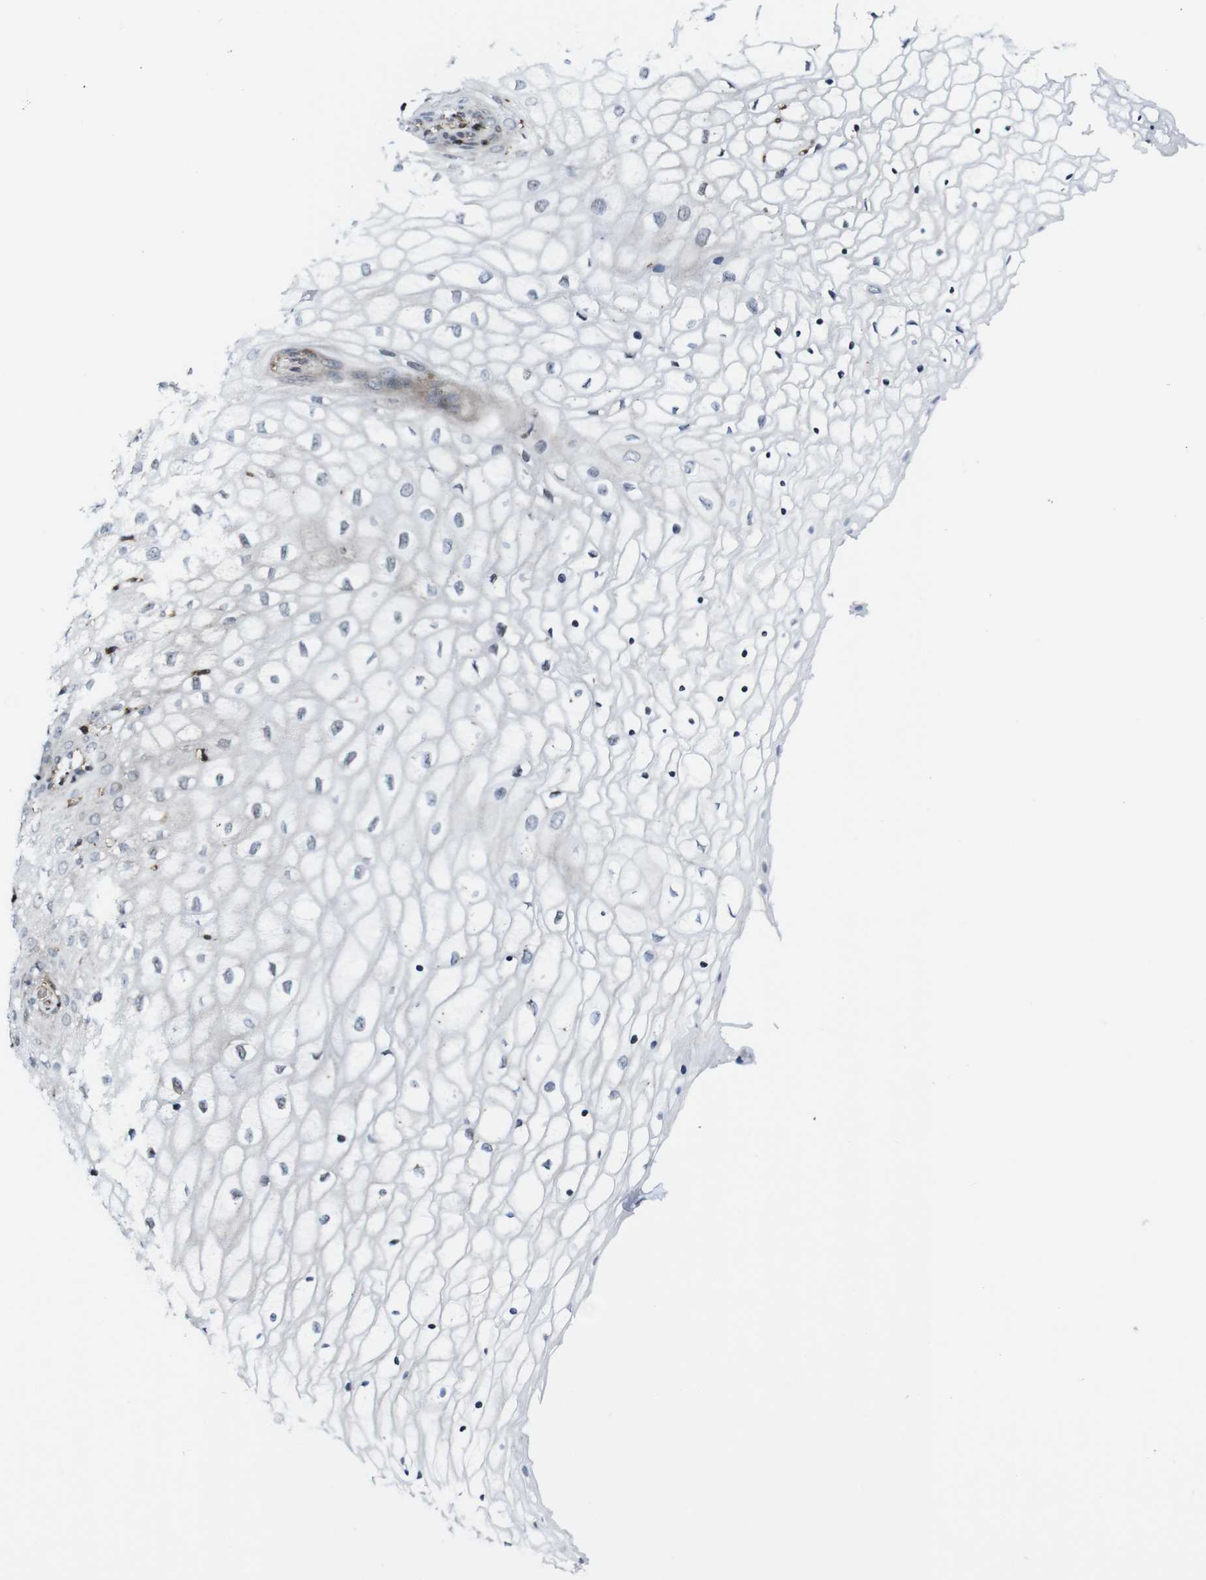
{"staining": {"intensity": "negative", "quantity": "none", "location": "none"}, "tissue": "vagina", "cell_type": "Squamous epithelial cells", "image_type": "normal", "snomed": [{"axis": "morphology", "description": "Normal tissue, NOS"}, {"axis": "topography", "description": "Vagina"}], "caption": "An immunohistochemistry (IHC) photomicrograph of benign vagina is shown. There is no staining in squamous epithelial cells of vagina. Nuclei are stained in blue.", "gene": "JAK2", "patient": {"sex": "female", "age": 34}}